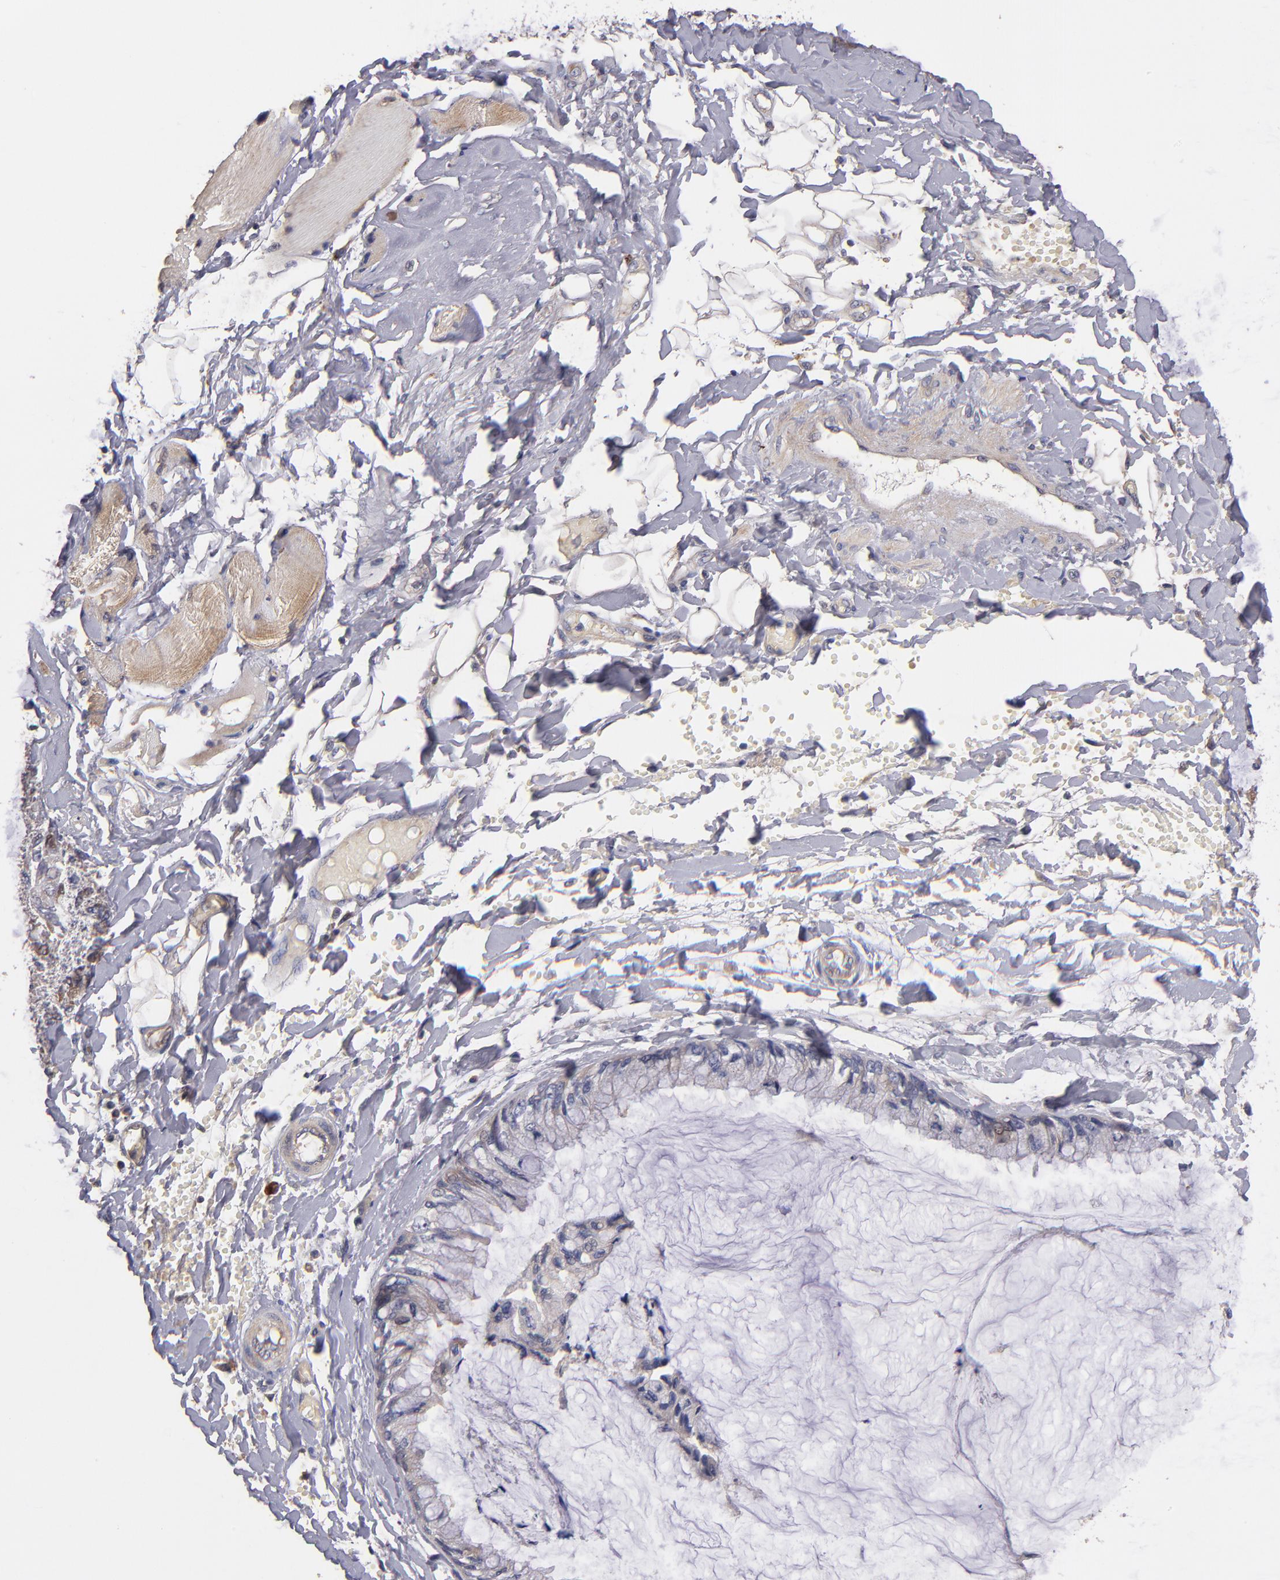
{"staining": {"intensity": "weak", "quantity": "<25%", "location": "cytoplasmic/membranous"}, "tissue": "ovarian cancer", "cell_type": "Tumor cells", "image_type": "cancer", "snomed": [{"axis": "morphology", "description": "Cystadenocarcinoma, mucinous, NOS"}, {"axis": "topography", "description": "Ovary"}], "caption": "The immunohistochemistry (IHC) image has no significant expression in tumor cells of ovarian mucinous cystadenocarcinoma tissue.", "gene": "MAGEE1", "patient": {"sex": "female", "age": 39}}